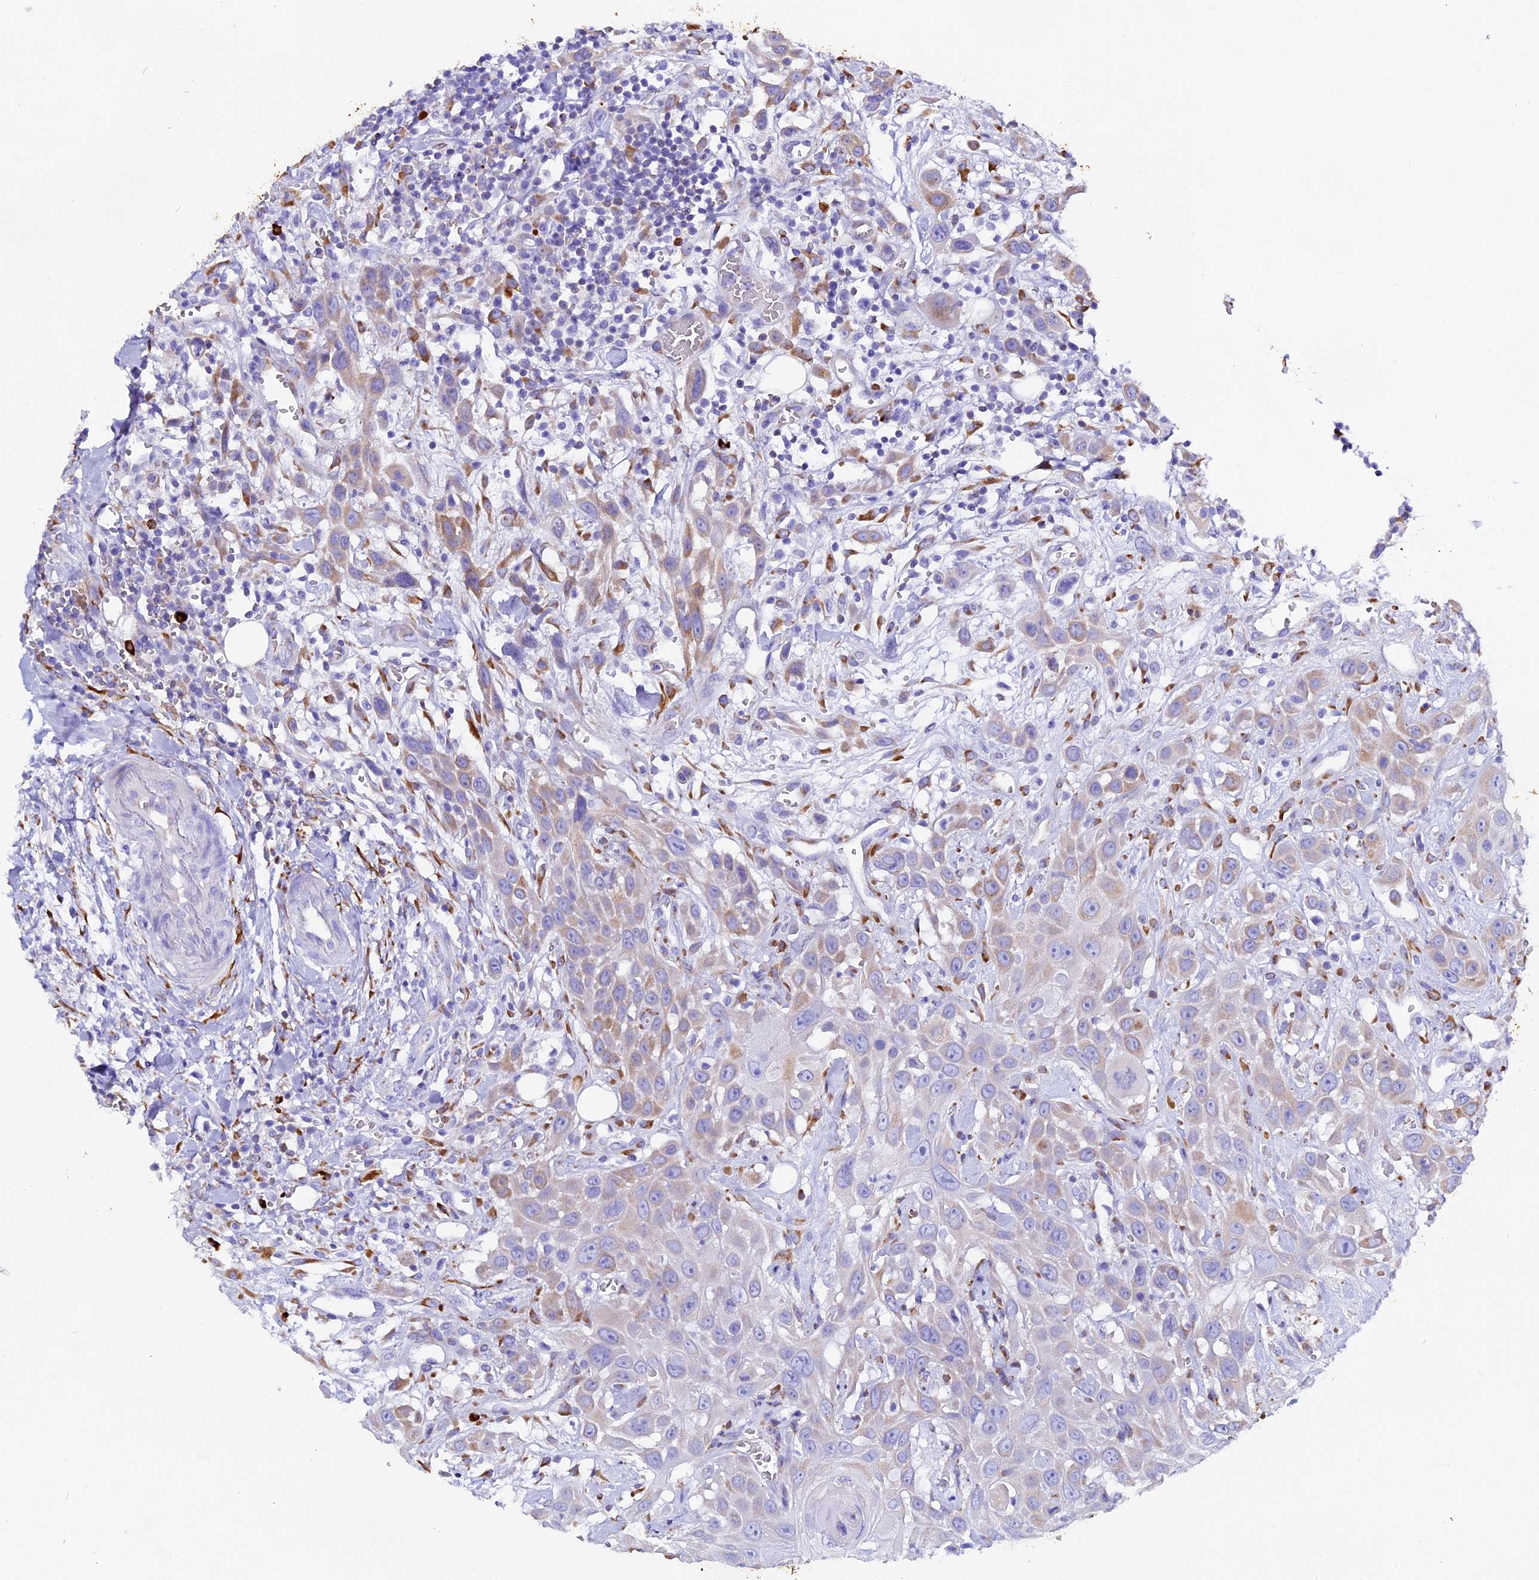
{"staining": {"intensity": "weak", "quantity": "25%-75%", "location": "cytoplasmic/membranous"}, "tissue": "head and neck cancer", "cell_type": "Tumor cells", "image_type": "cancer", "snomed": [{"axis": "morphology", "description": "Squamous cell carcinoma, NOS"}, {"axis": "topography", "description": "Head-Neck"}], "caption": "Protein staining reveals weak cytoplasmic/membranous staining in about 25%-75% of tumor cells in head and neck squamous cell carcinoma. (IHC, brightfield microscopy, high magnification).", "gene": "FKBP11", "patient": {"sex": "male", "age": 81}}